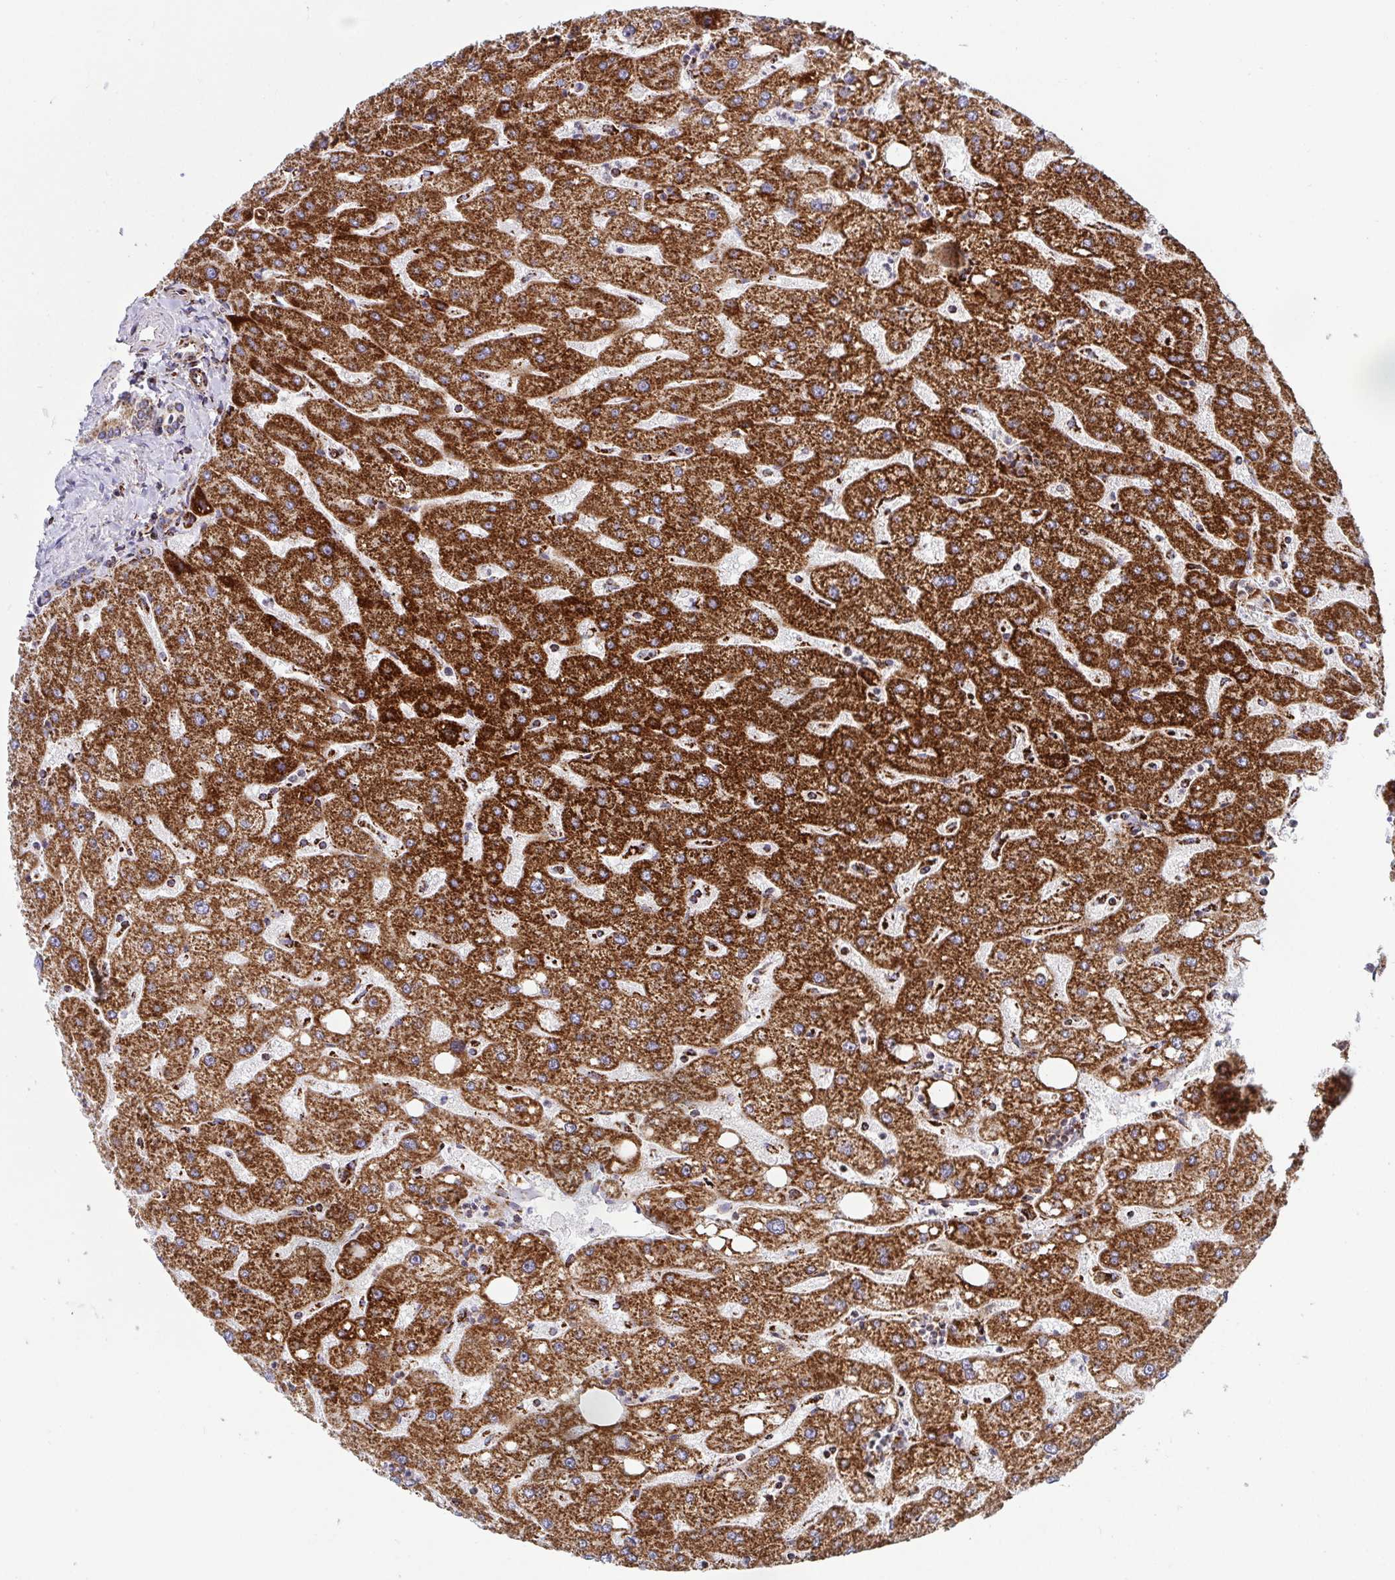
{"staining": {"intensity": "moderate", "quantity": ">75%", "location": "cytoplasmic/membranous"}, "tissue": "liver", "cell_type": "Cholangiocytes", "image_type": "normal", "snomed": [{"axis": "morphology", "description": "Normal tissue, NOS"}, {"axis": "topography", "description": "Liver"}], "caption": "Liver stained with a brown dye exhibits moderate cytoplasmic/membranous positive expression in approximately >75% of cholangiocytes.", "gene": "ATP5MJ", "patient": {"sex": "male", "age": 67}}